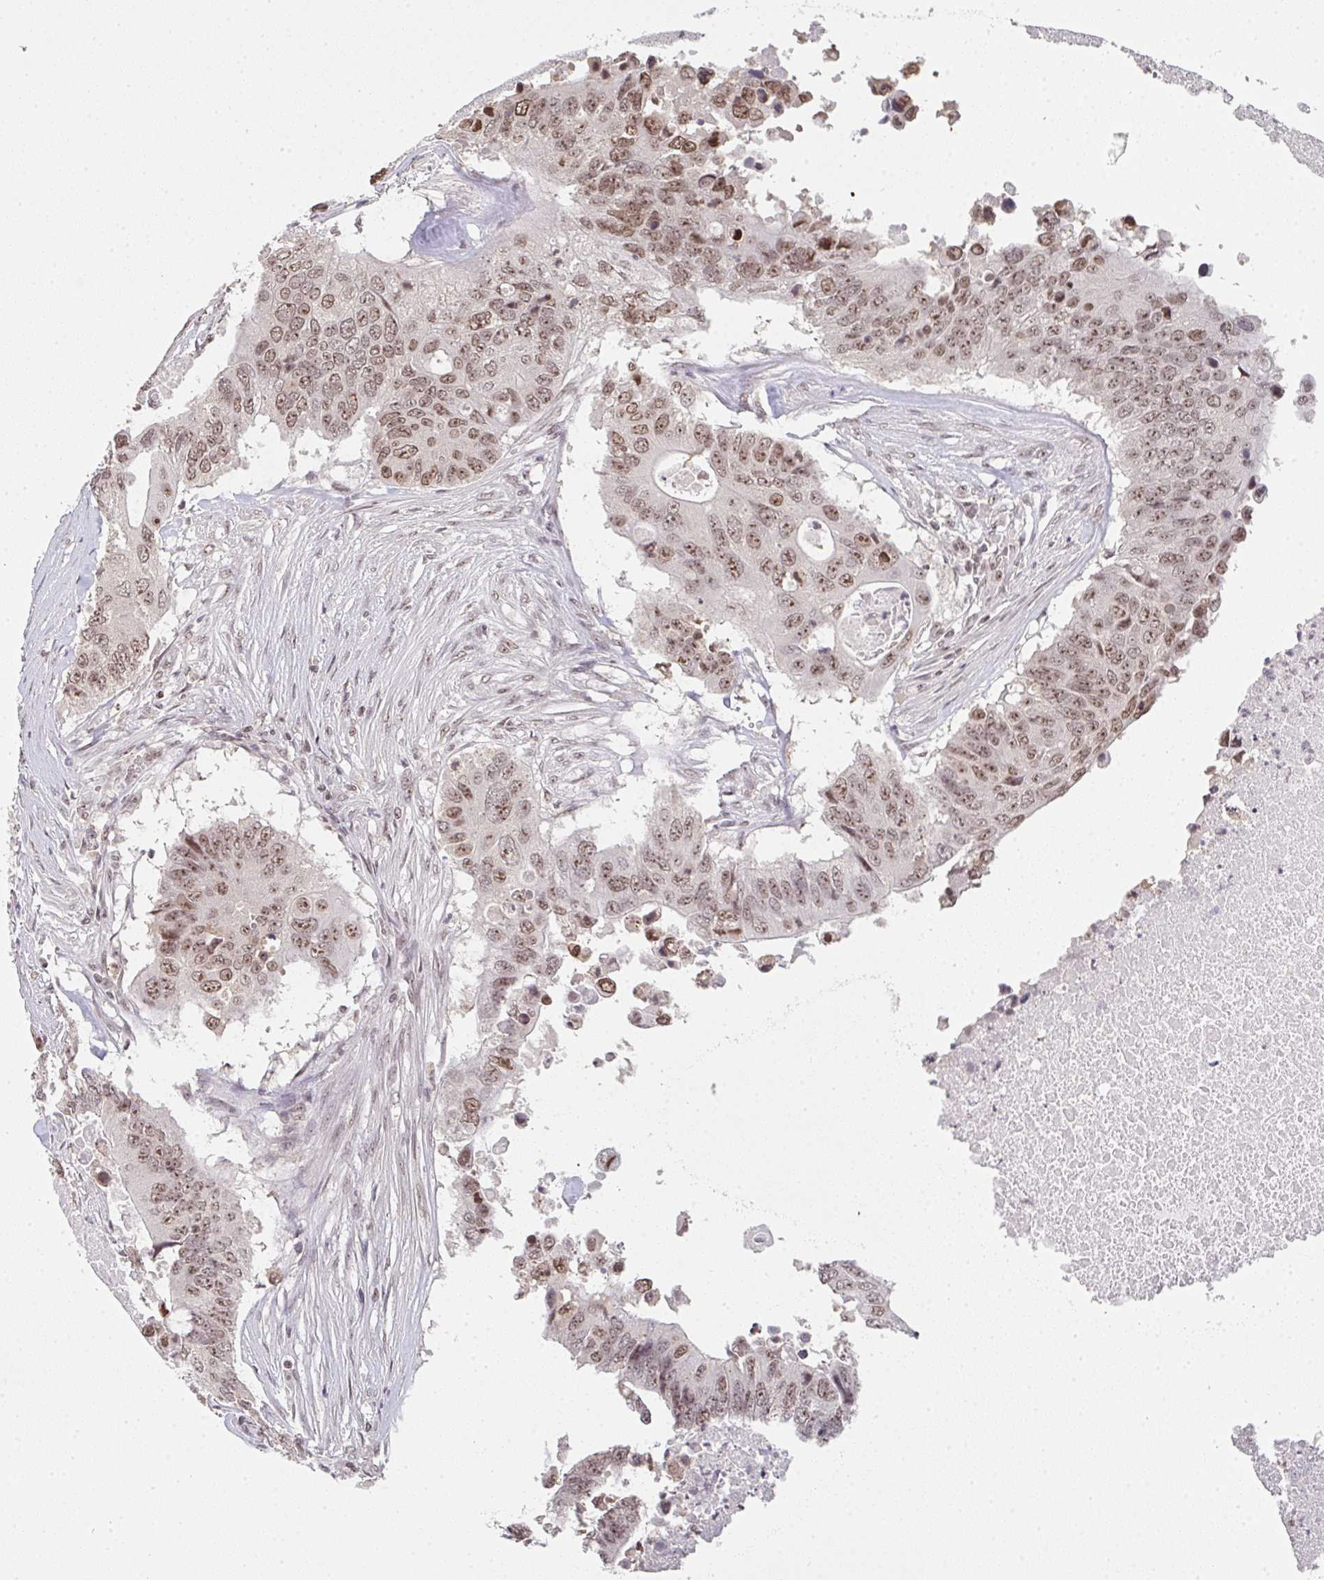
{"staining": {"intensity": "moderate", "quantity": ">75%", "location": "nuclear"}, "tissue": "colorectal cancer", "cell_type": "Tumor cells", "image_type": "cancer", "snomed": [{"axis": "morphology", "description": "Adenocarcinoma, NOS"}, {"axis": "topography", "description": "Colon"}], "caption": "IHC micrograph of neoplastic tissue: human colorectal cancer stained using immunohistochemistry exhibits medium levels of moderate protein expression localized specifically in the nuclear of tumor cells, appearing as a nuclear brown color.", "gene": "DKC1", "patient": {"sex": "male", "age": 71}}